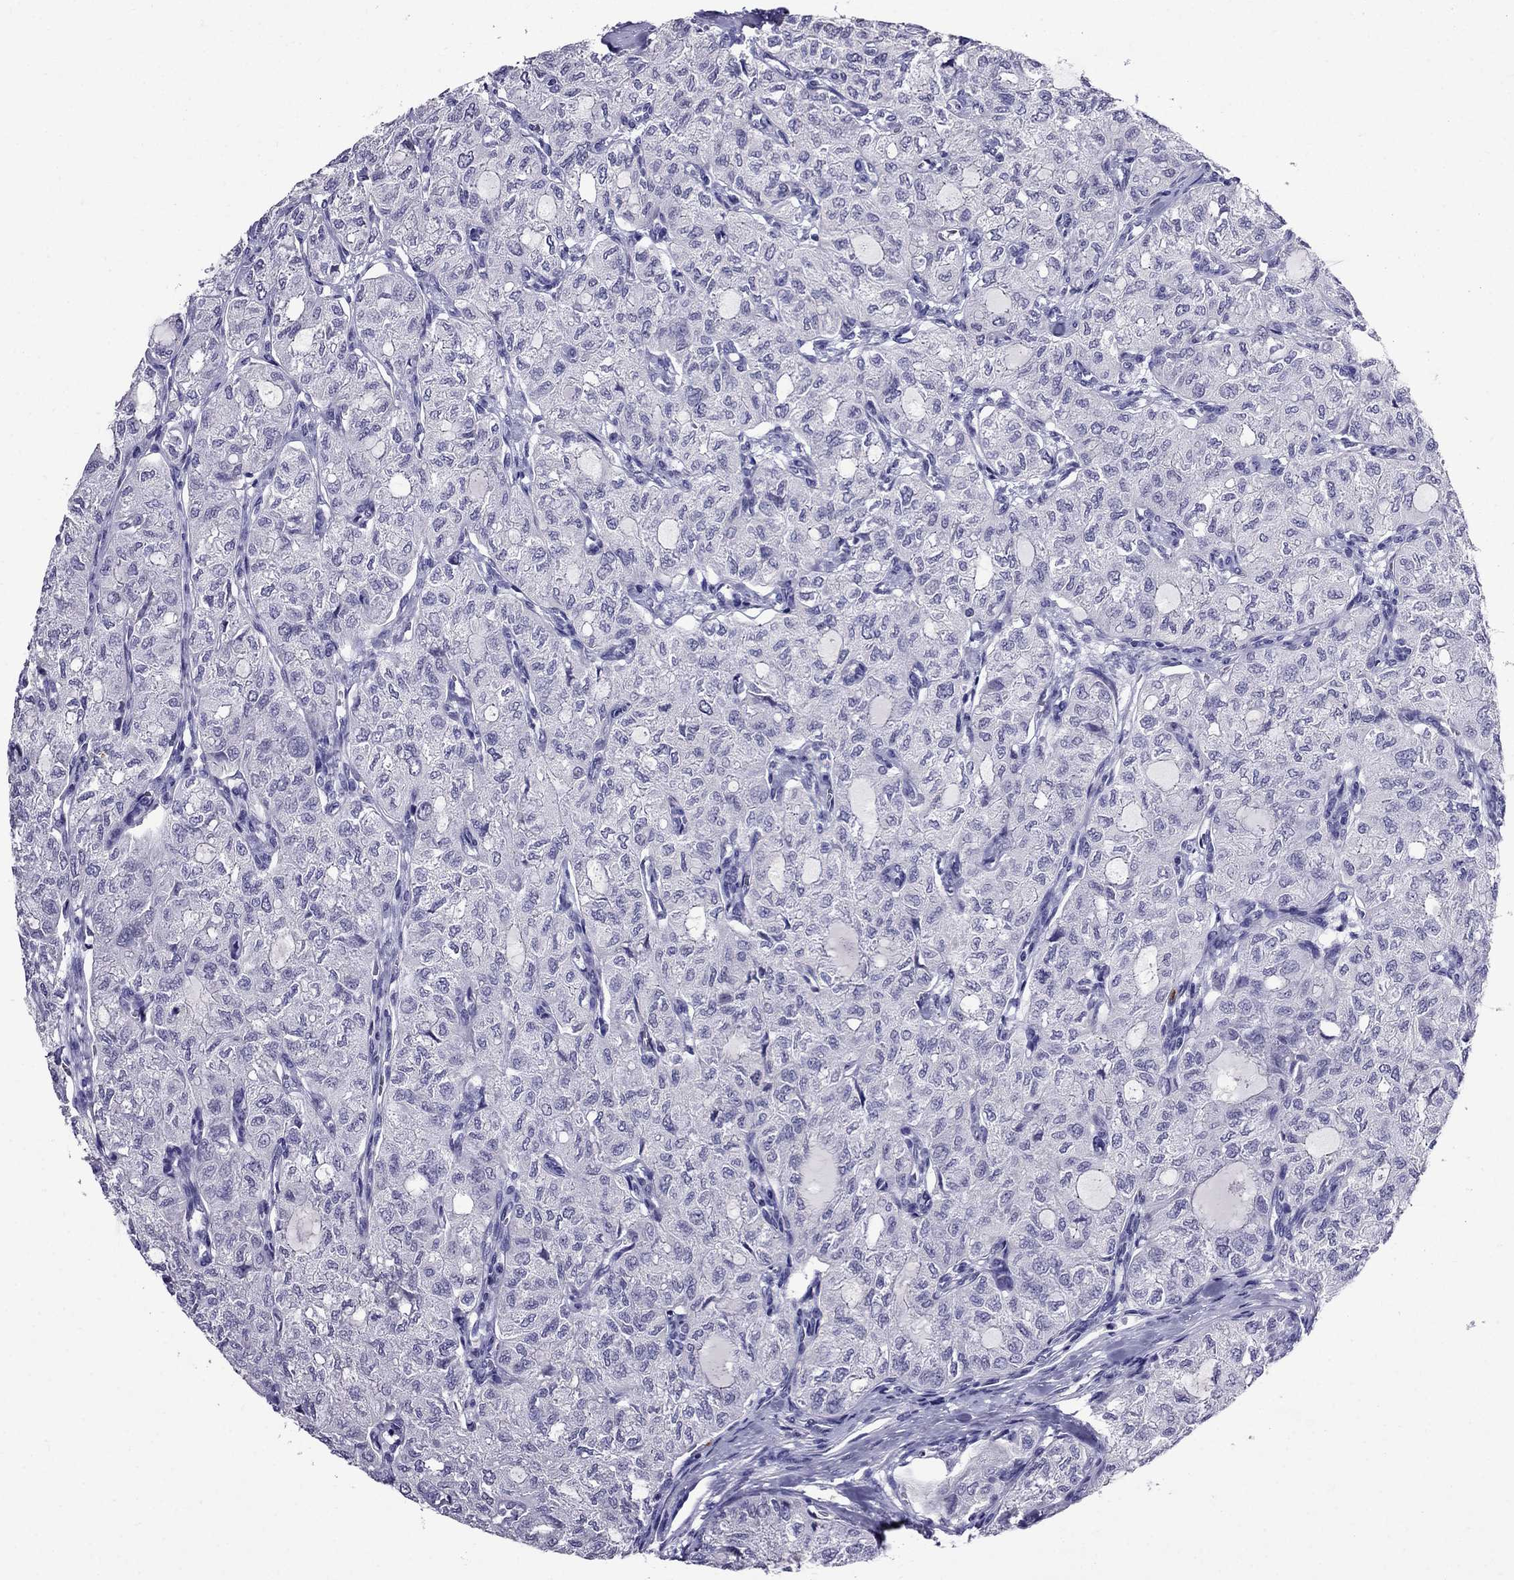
{"staining": {"intensity": "negative", "quantity": "none", "location": "none"}, "tissue": "thyroid cancer", "cell_type": "Tumor cells", "image_type": "cancer", "snomed": [{"axis": "morphology", "description": "Follicular adenoma carcinoma, NOS"}, {"axis": "topography", "description": "Thyroid gland"}], "caption": "Follicular adenoma carcinoma (thyroid) was stained to show a protein in brown. There is no significant positivity in tumor cells.", "gene": "OLFM4", "patient": {"sex": "male", "age": 75}}